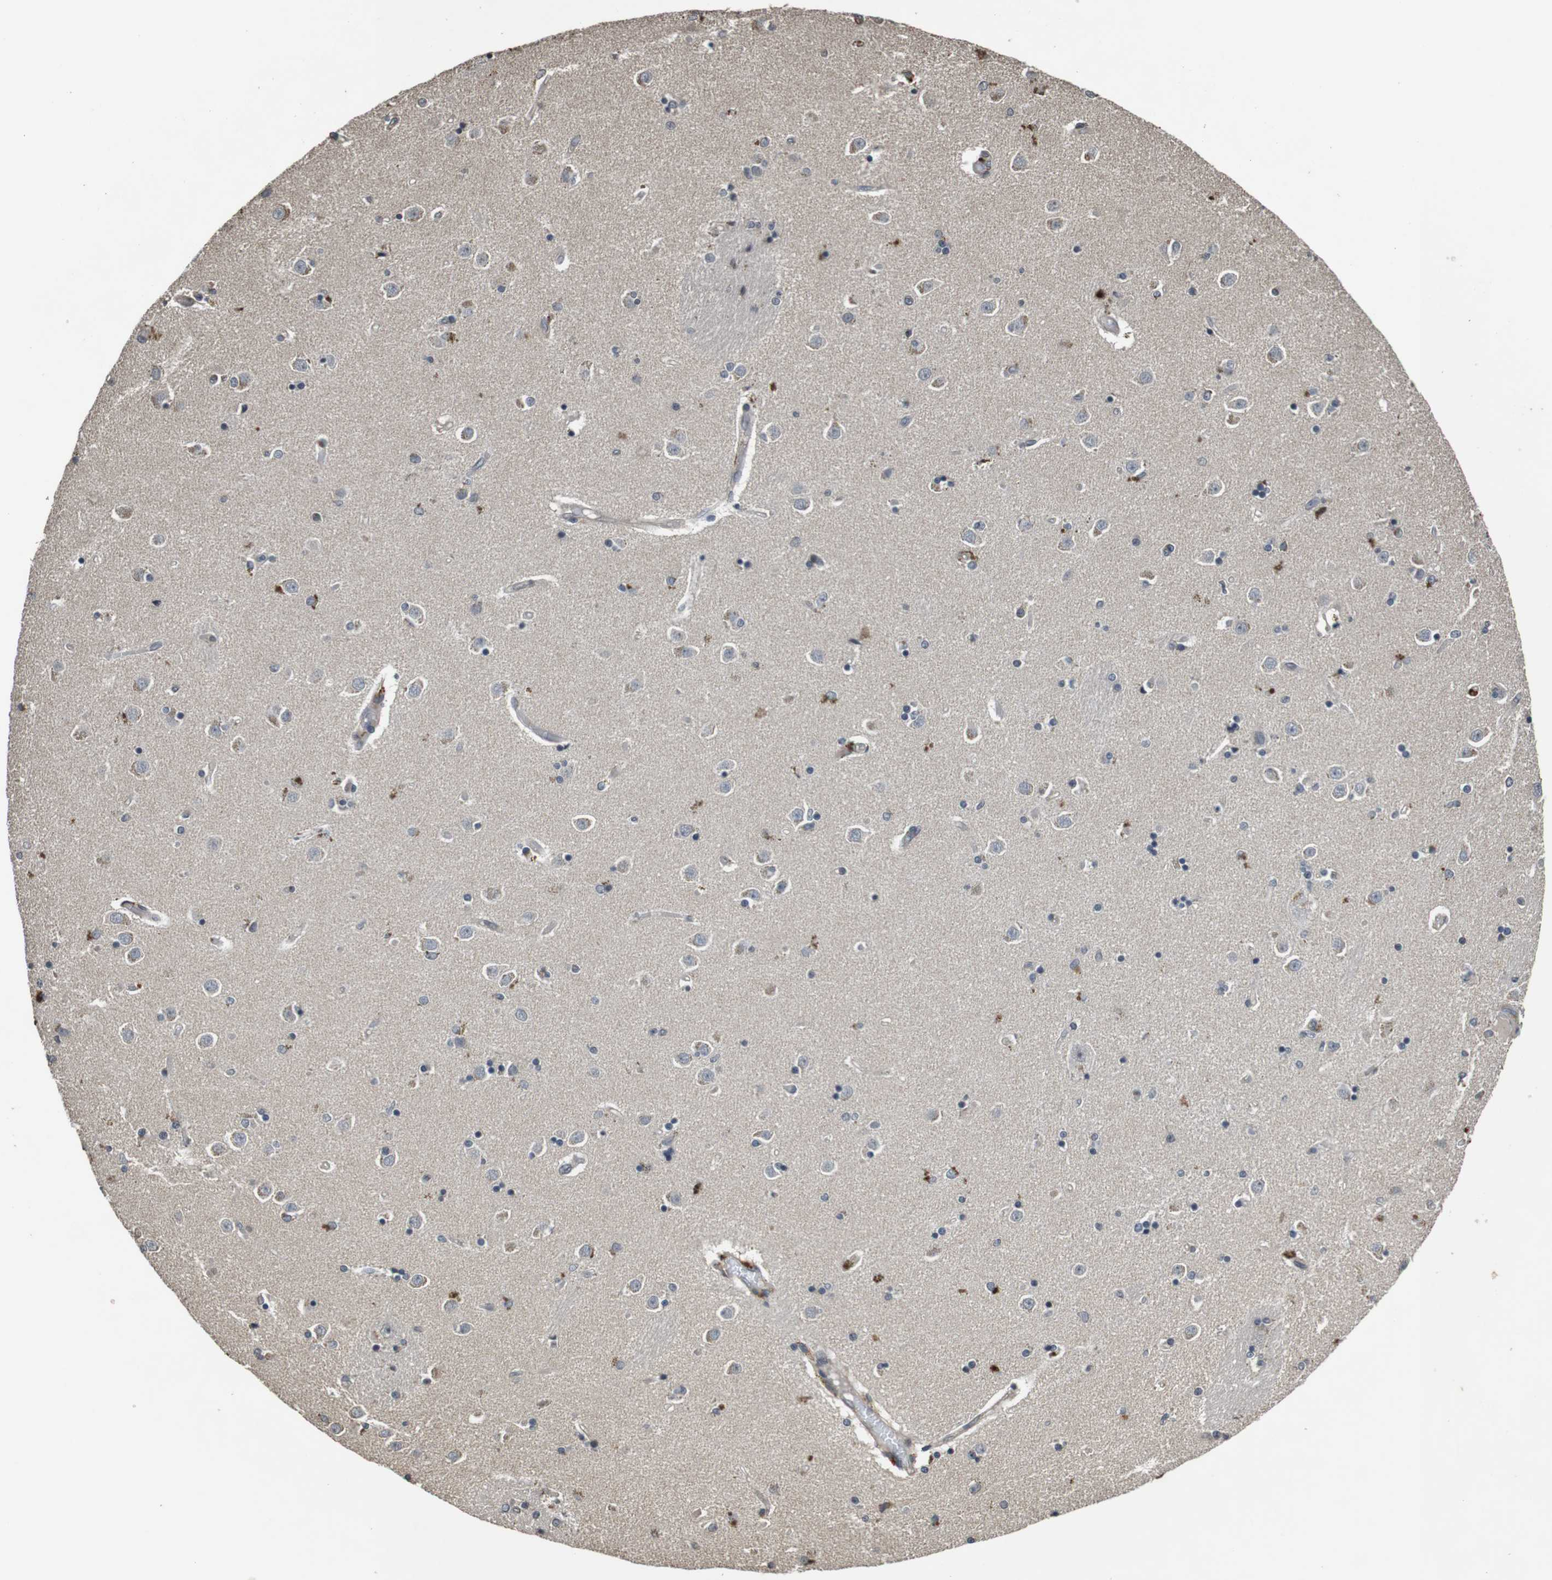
{"staining": {"intensity": "weak", "quantity": "<25%", "location": "cytoplasmic/membranous"}, "tissue": "caudate", "cell_type": "Glial cells", "image_type": "normal", "snomed": [{"axis": "morphology", "description": "Normal tissue, NOS"}, {"axis": "topography", "description": "Lateral ventricle wall"}], "caption": "High magnification brightfield microscopy of normal caudate stained with DAB (brown) and counterstained with hematoxylin (blue): glial cells show no significant positivity.", "gene": "FZD10", "patient": {"sex": "female", "age": 54}}